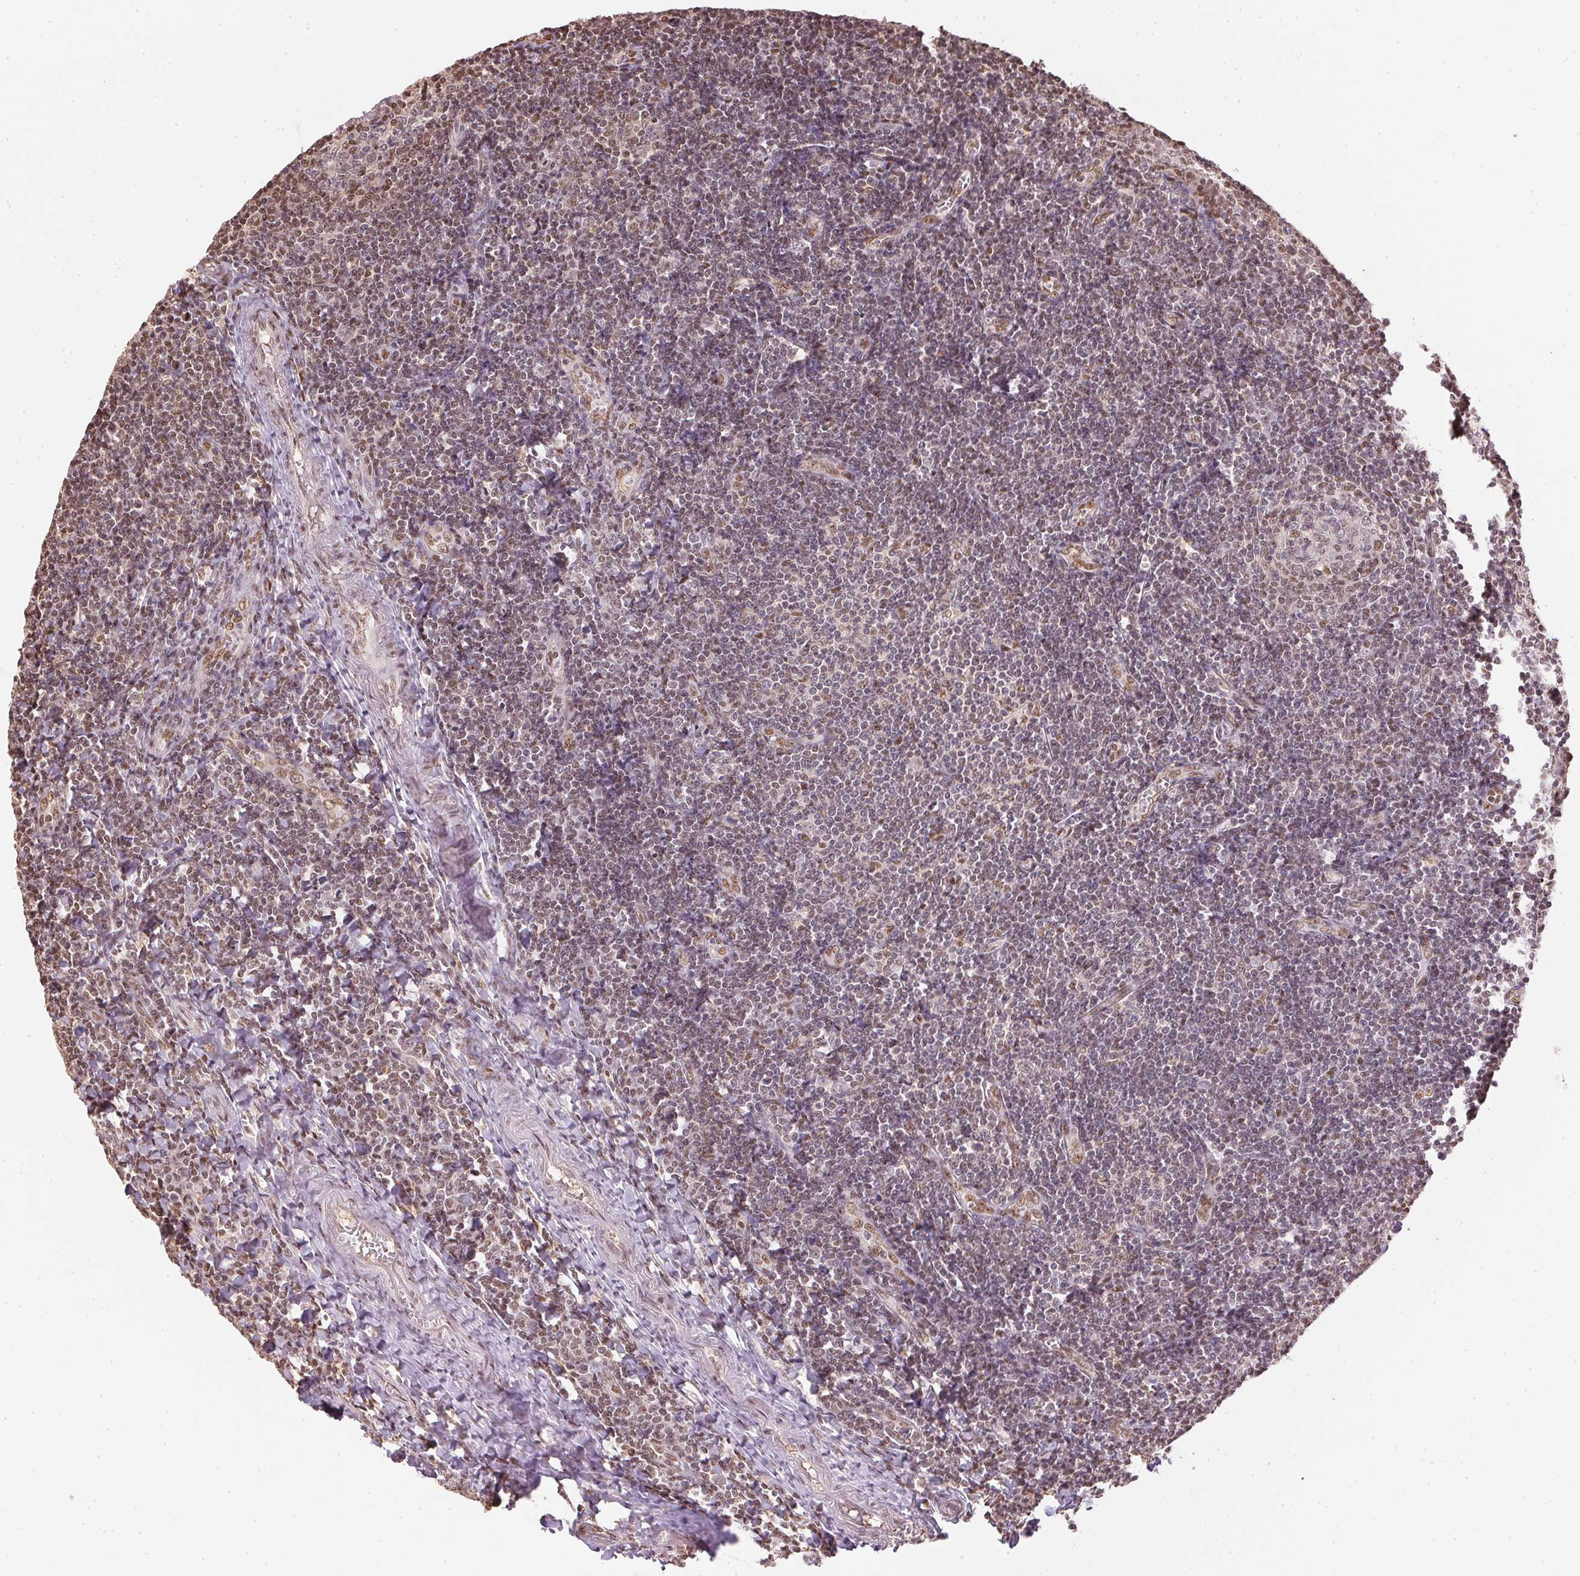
{"staining": {"intensity": "moderate", "quantity": "25%-75%", "location": "nuclear"}, "tissue": "tonsil", "cell_type": "Germinal center cells", "image_type": "normal", "snomed": [{"axis": "morphology", "description": "Normal tissue, NOS"}, {"axis": "morphology", "description": "Inflammation, NOS"}, {"axis": "topography", "description": "Tonsil"}], "caption": "DAB immunohistochemical staining of normal tonsil reveals moderate nuclear protein expression in approximately 25%-75% of germinal center cells.", "gene": "TPI1", "patient": {"sex": "female", "age": 31}}